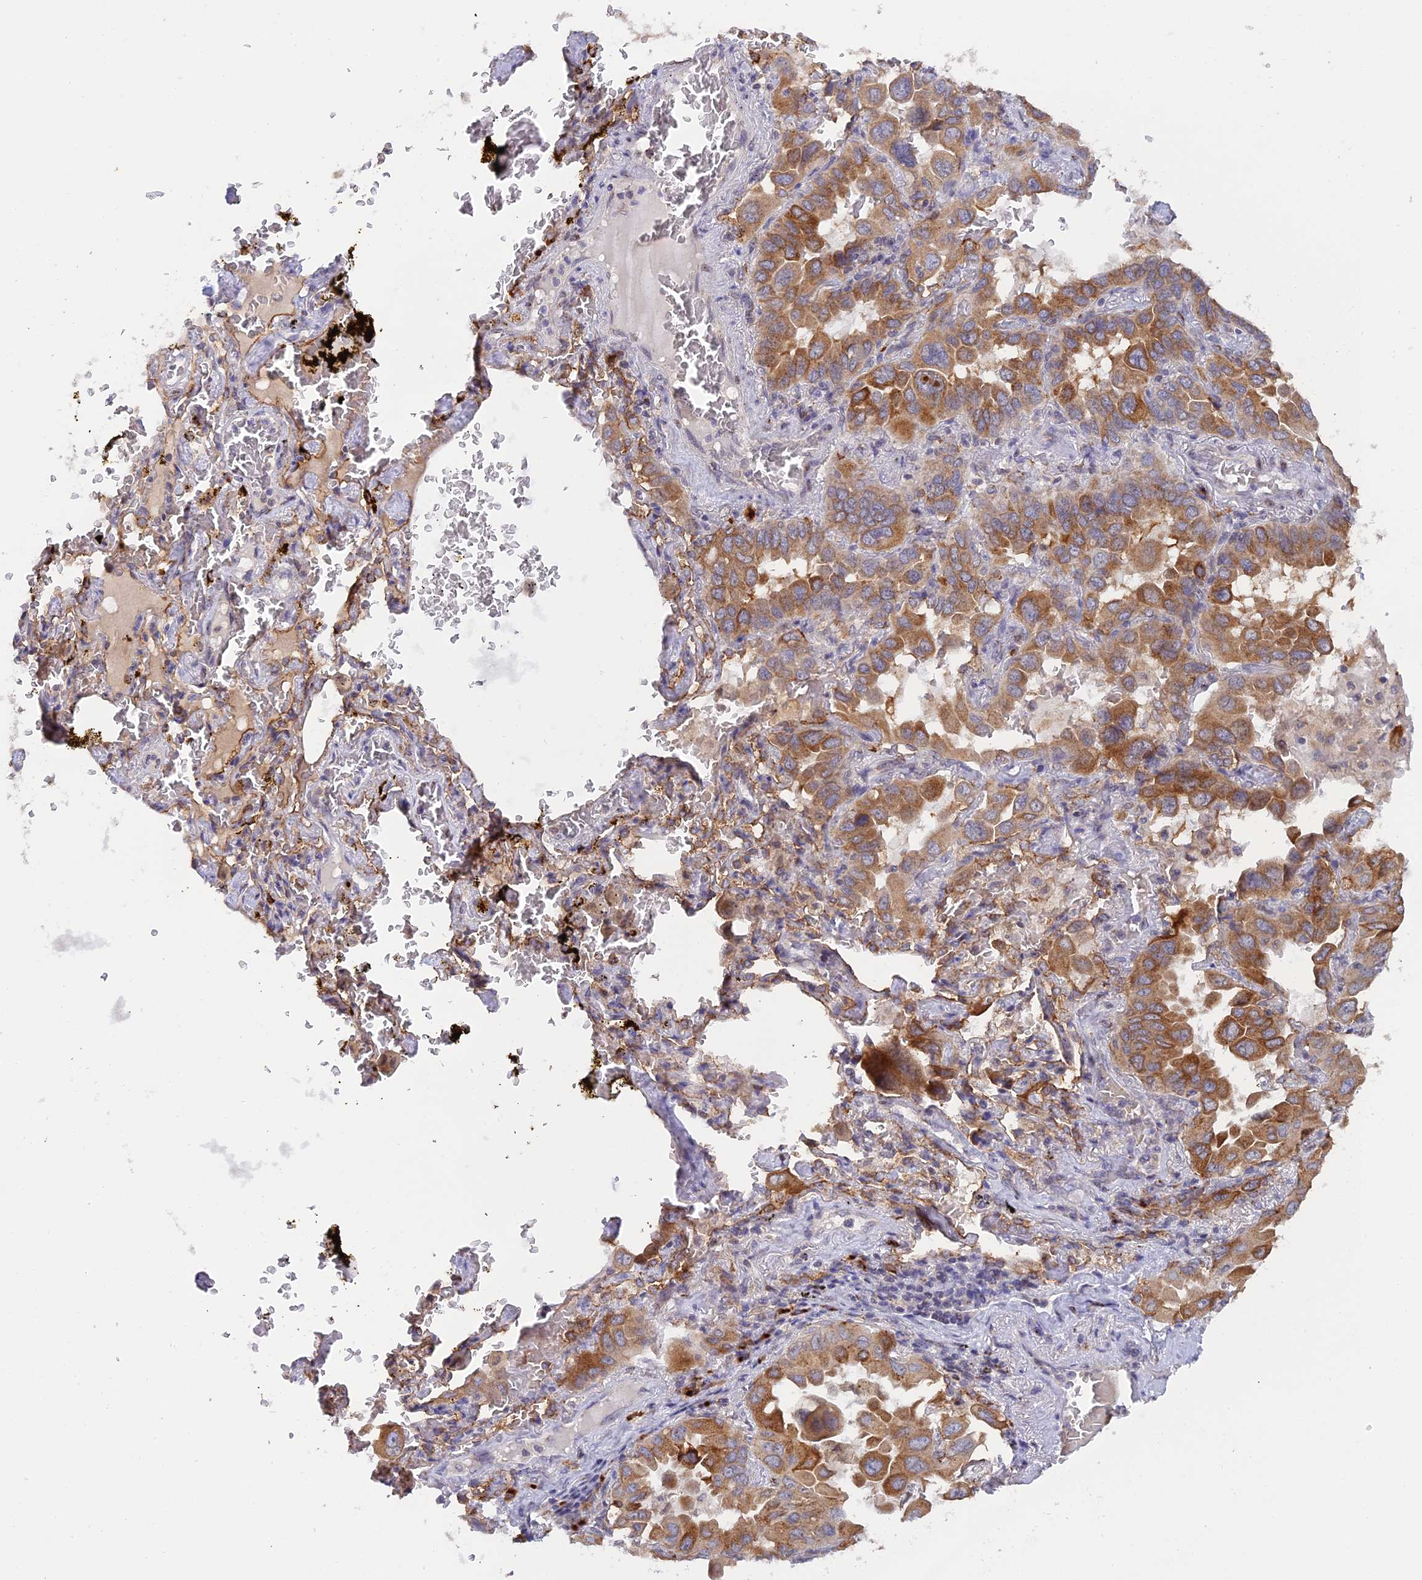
{"staining": {"intensity": "moderate", "quantity": ">75%", "location": "cytoplasmic/membranous"}, "tissue": "lung cancer", "cell_type": "Tumor cells", "image_type": "cancer", "snomed": [{"axis": "morphology", "description": "Adenocarcinoma, NOS"}, {"axis": "topography", "description": "Lung"}], "caption": "Immunohistochemical staining of lung adenocarcinoma exhibits medium levels of moderate cytoplasmic/membranous expression in approximately >75% of tumor cells.", "gene": "SNX17", "patient": {"sex": "male", "age": 64}}